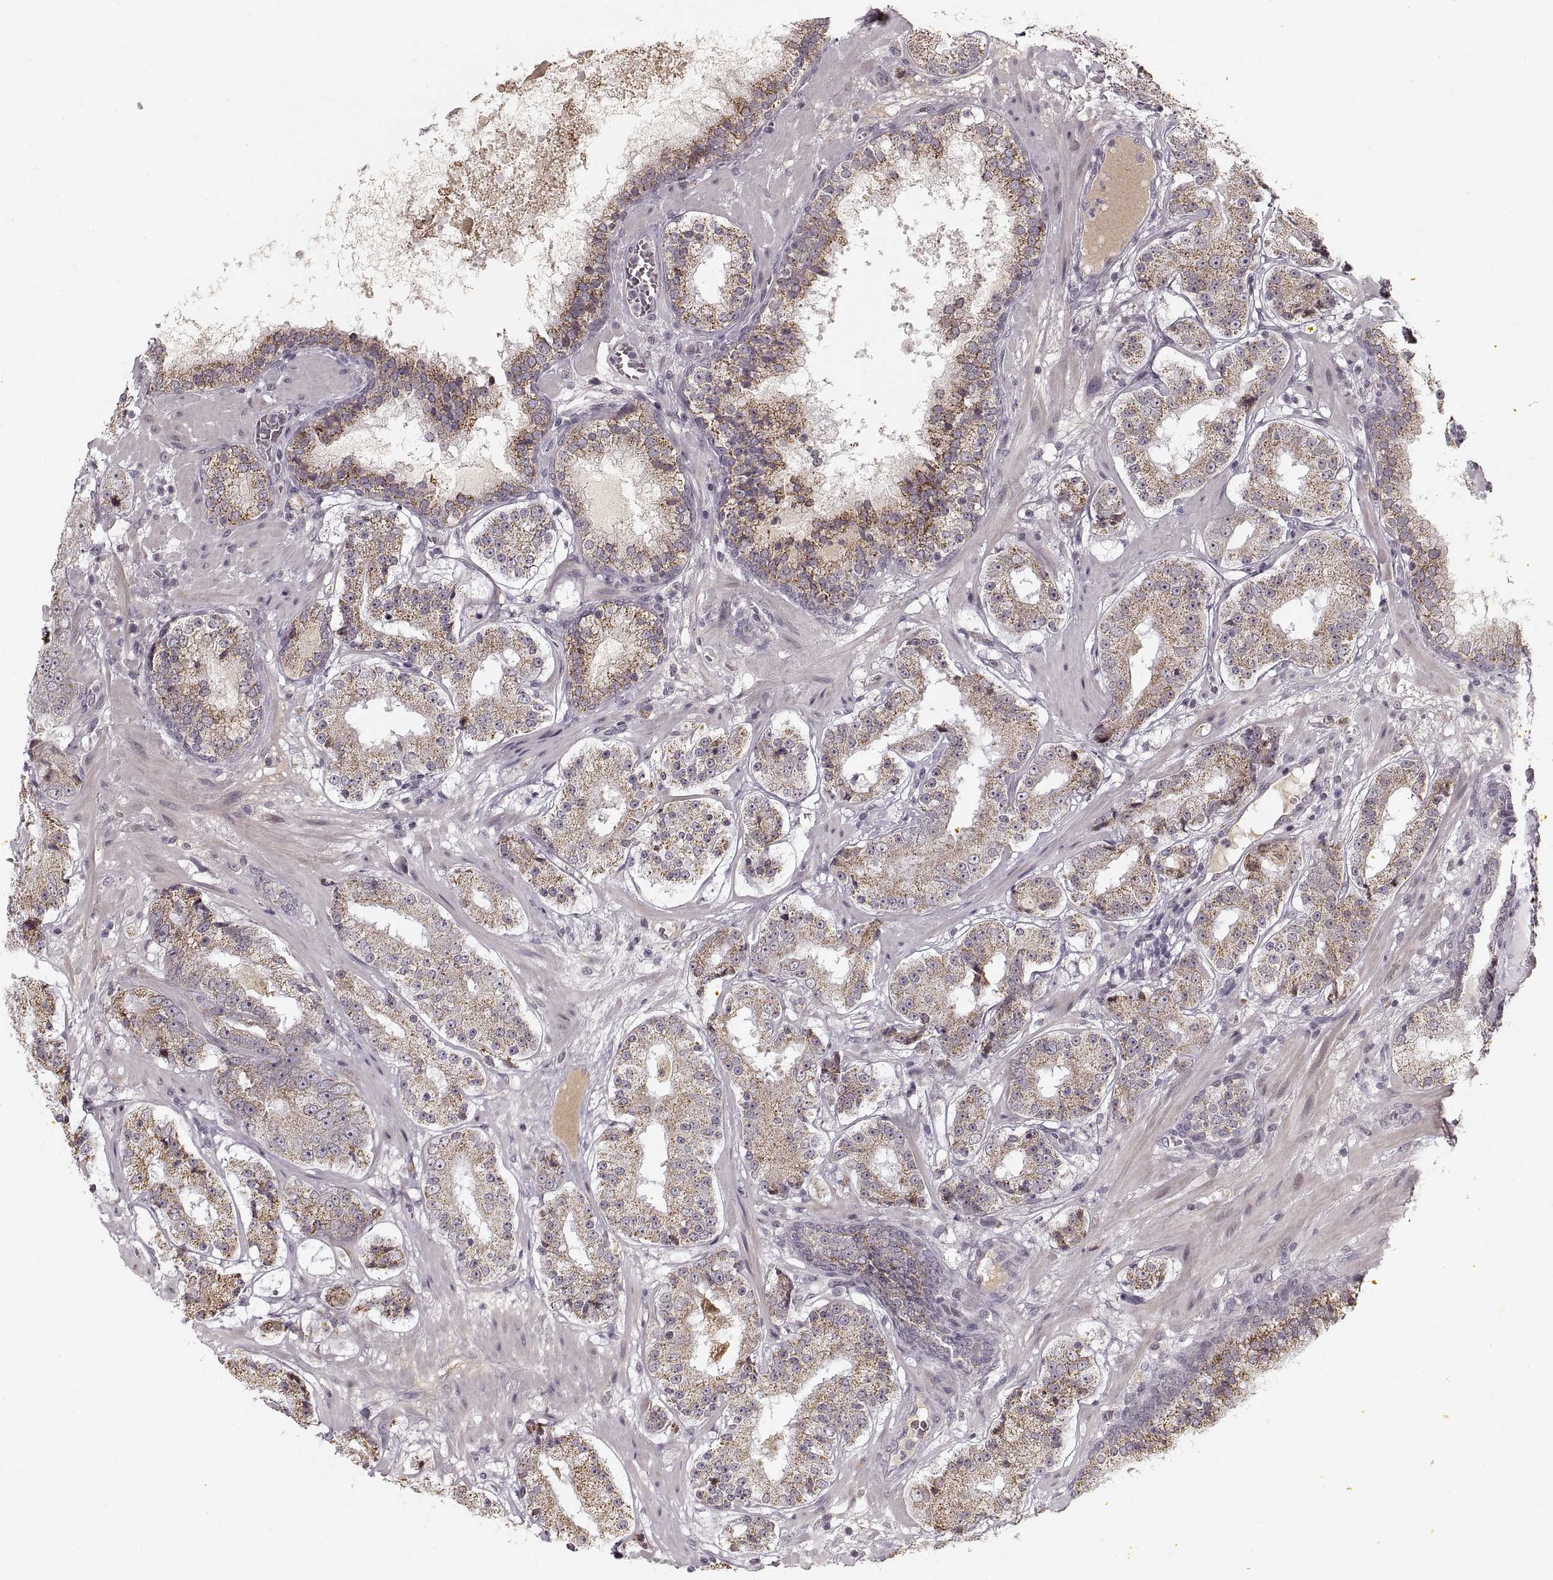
{"staining": {"intensity": "moderate", "quantity": "25%-75%", "location": "cytoplasmic/membranous"}, "tissue": "prostate cancer", "cell_type": "Tumor cells", "image_type": "cancer", "snomed": [{"axis": "morphology", "description": "Adenocarcinoma, Low grade"}, {"axis": "topography", "description": "Prostate"}], "caption": "Prostate cancer stained with a protein marker demonstrates moderate staining in tumor cells.", "gene": "ASIC3", "patient": {"sex": "male", "age": 60}}